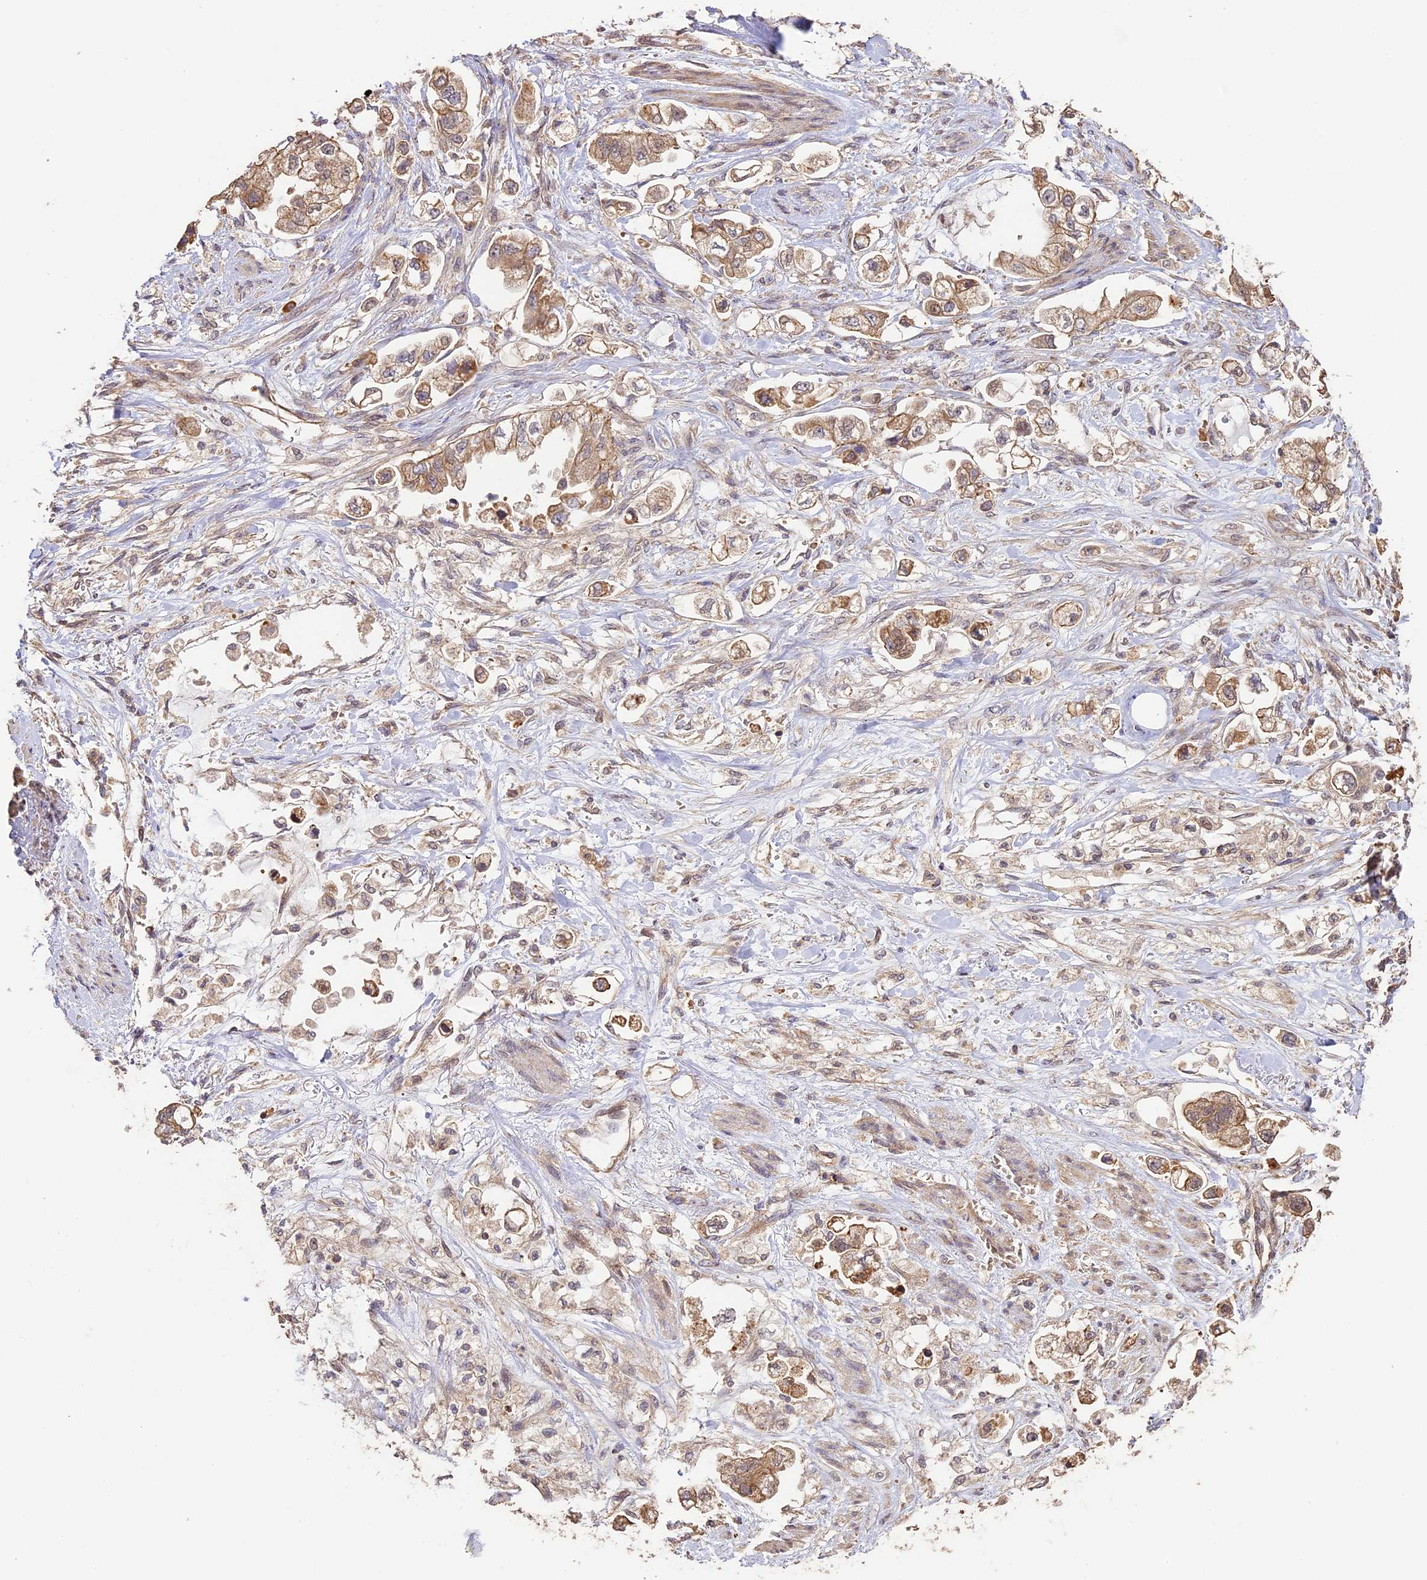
{"staining": {"intensity": "moderate", "quantity": ">75%", "location": "cytoplasmic/membranous"}, "tissue": "stomach cancer", "cell_type": "Tumor cells", "image_type": "cancer", "snomed": [{"axis": "morphology", "description": "Adenocarcinoma, NOS"}, {"axis": "topography", "description": "Stomach"}], "caption": "A brown stain labels moderate cytoplasmic/membranous expression of a protein in human stomach adenocarcinoma tumor cells.", "gene": "BCAS4", "patient": {"sex": "male", "age": 62}}